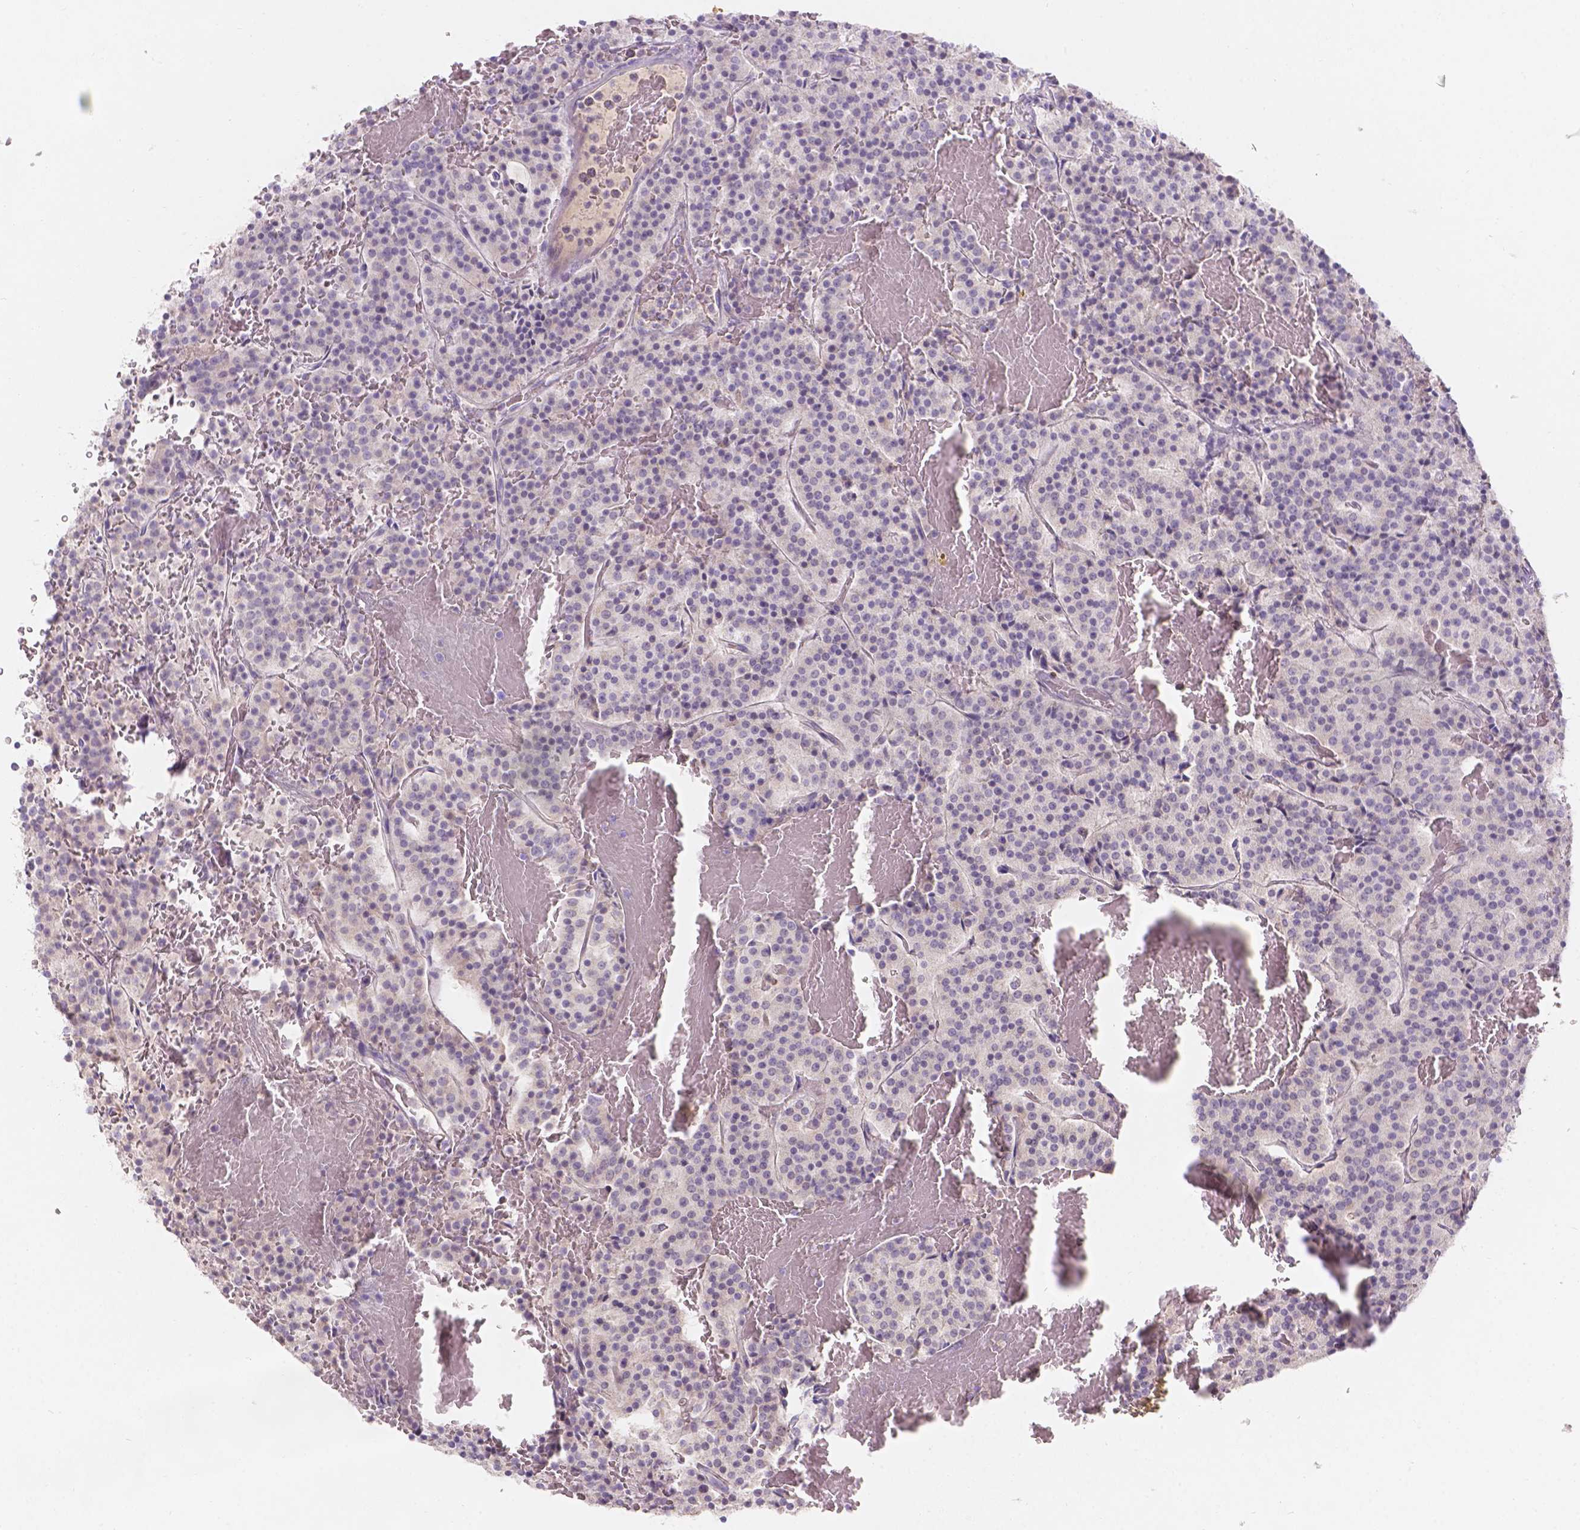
{"staining": {"intensity": "negative", "quantity": "none", "location": "none"}, "tissue": "carcinoid", "cell_type": "Tumor cells", "image_type": "cancer", "snomed": [{"axis": "morphology", "description": "Carcinoid, malignant, NOS"}, {"axis": "topography", "description": "Lung"}], "caption": "Immunohistochemistry photomicrograph of neoplastic tissue: human carcinoid stained with DAB (3,3'-diaminobenzidine) exhibits no significant protein staining in tumor cells.", "gene": "DCAF4L1", "patient": {"sex": "male", "age": 70}}